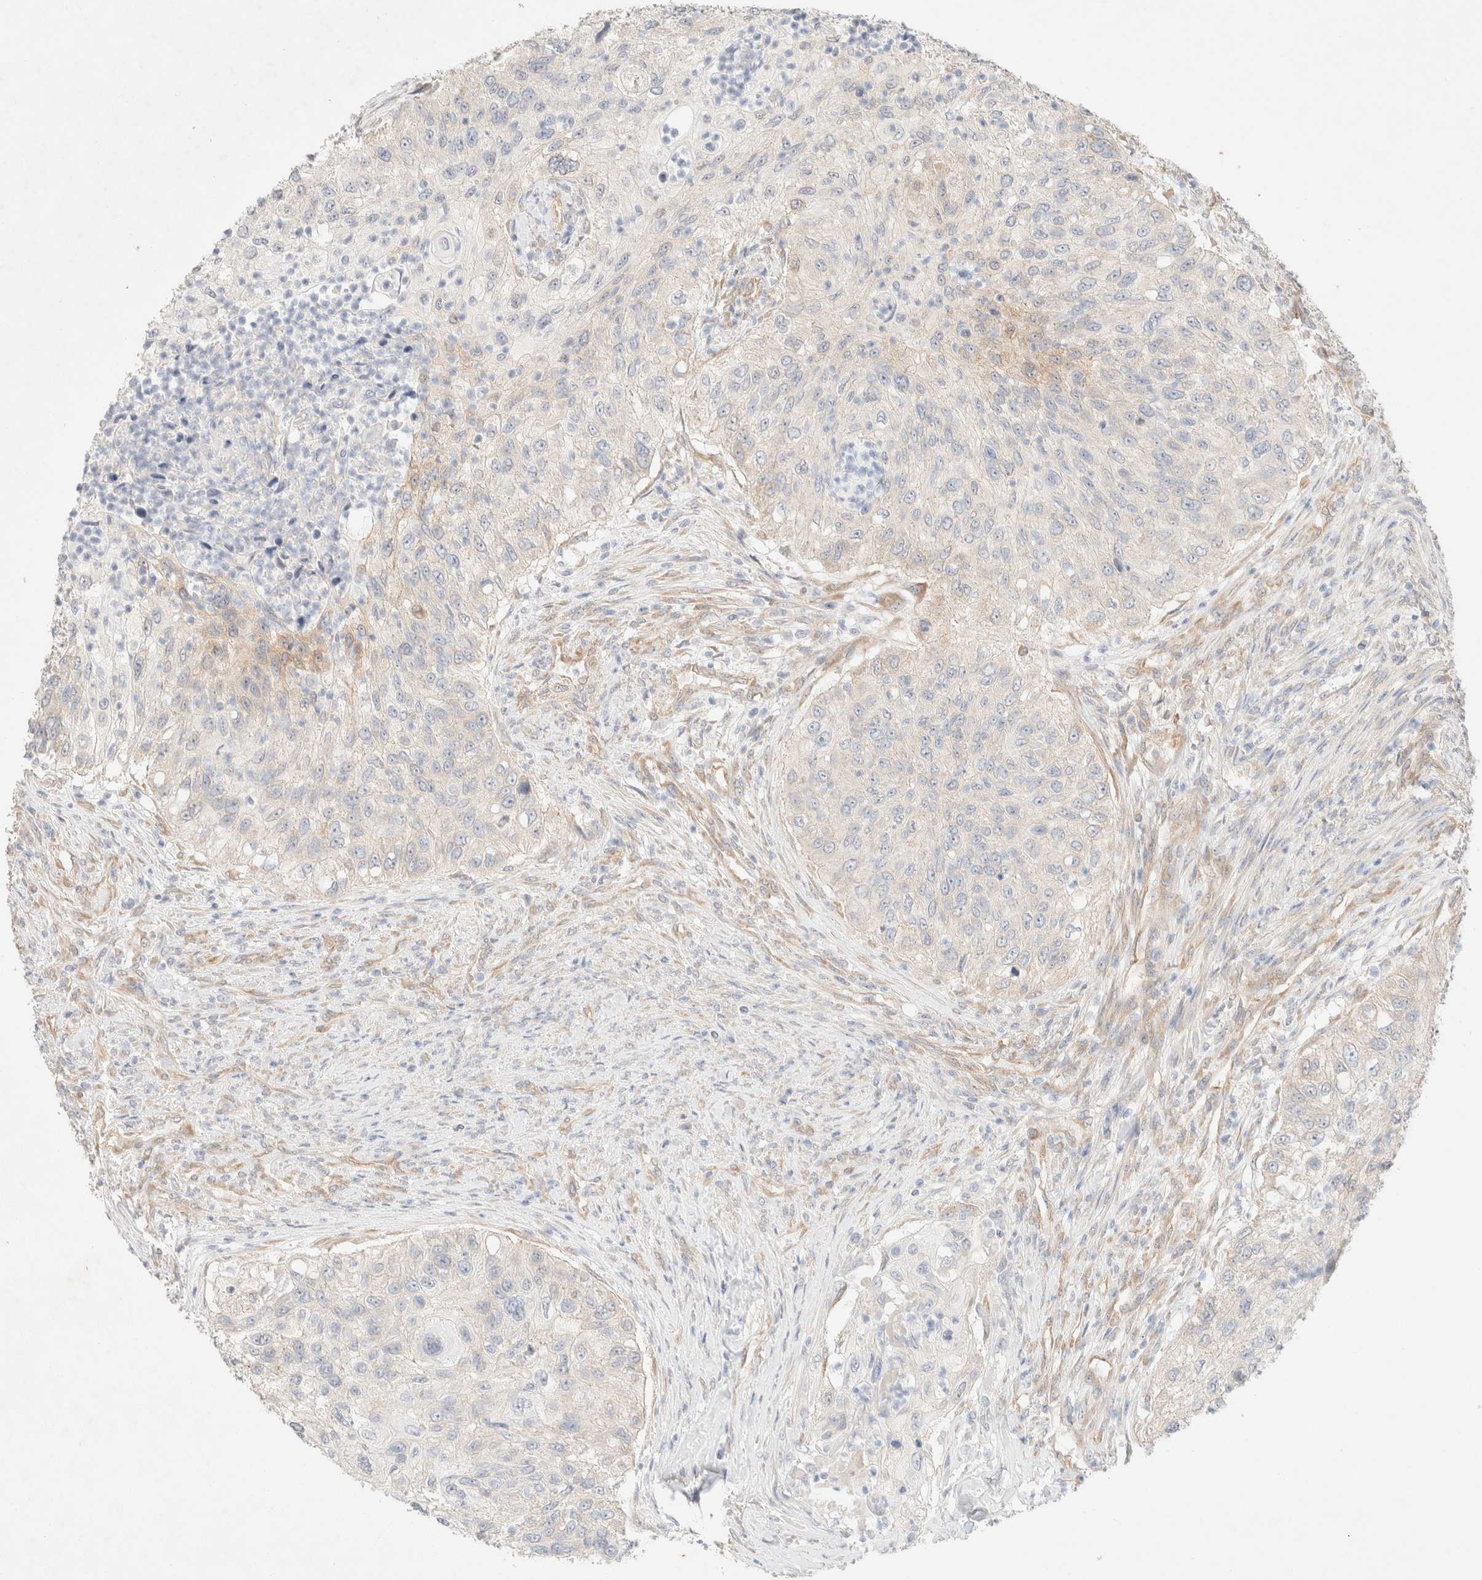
{"staining": {"intensity": "negative", "quantity": "none", "location": "none"}, "tissue": "urothelial cancer", "cell_type": "Tumor cells", "image_type": "cancer", "snomed": [{"axis": "morphology", "description": "Urothelial carcinoma, High grade"}, {"axis": "topography", "description": "Urinary bladder"}], "caption": "Photomicrograph shows no significant protein positivity in tumor cells of high-grade urothelial carcinoma.", "gene": "CSNK1E", "patient": {"sex": "female", "age": 60}}